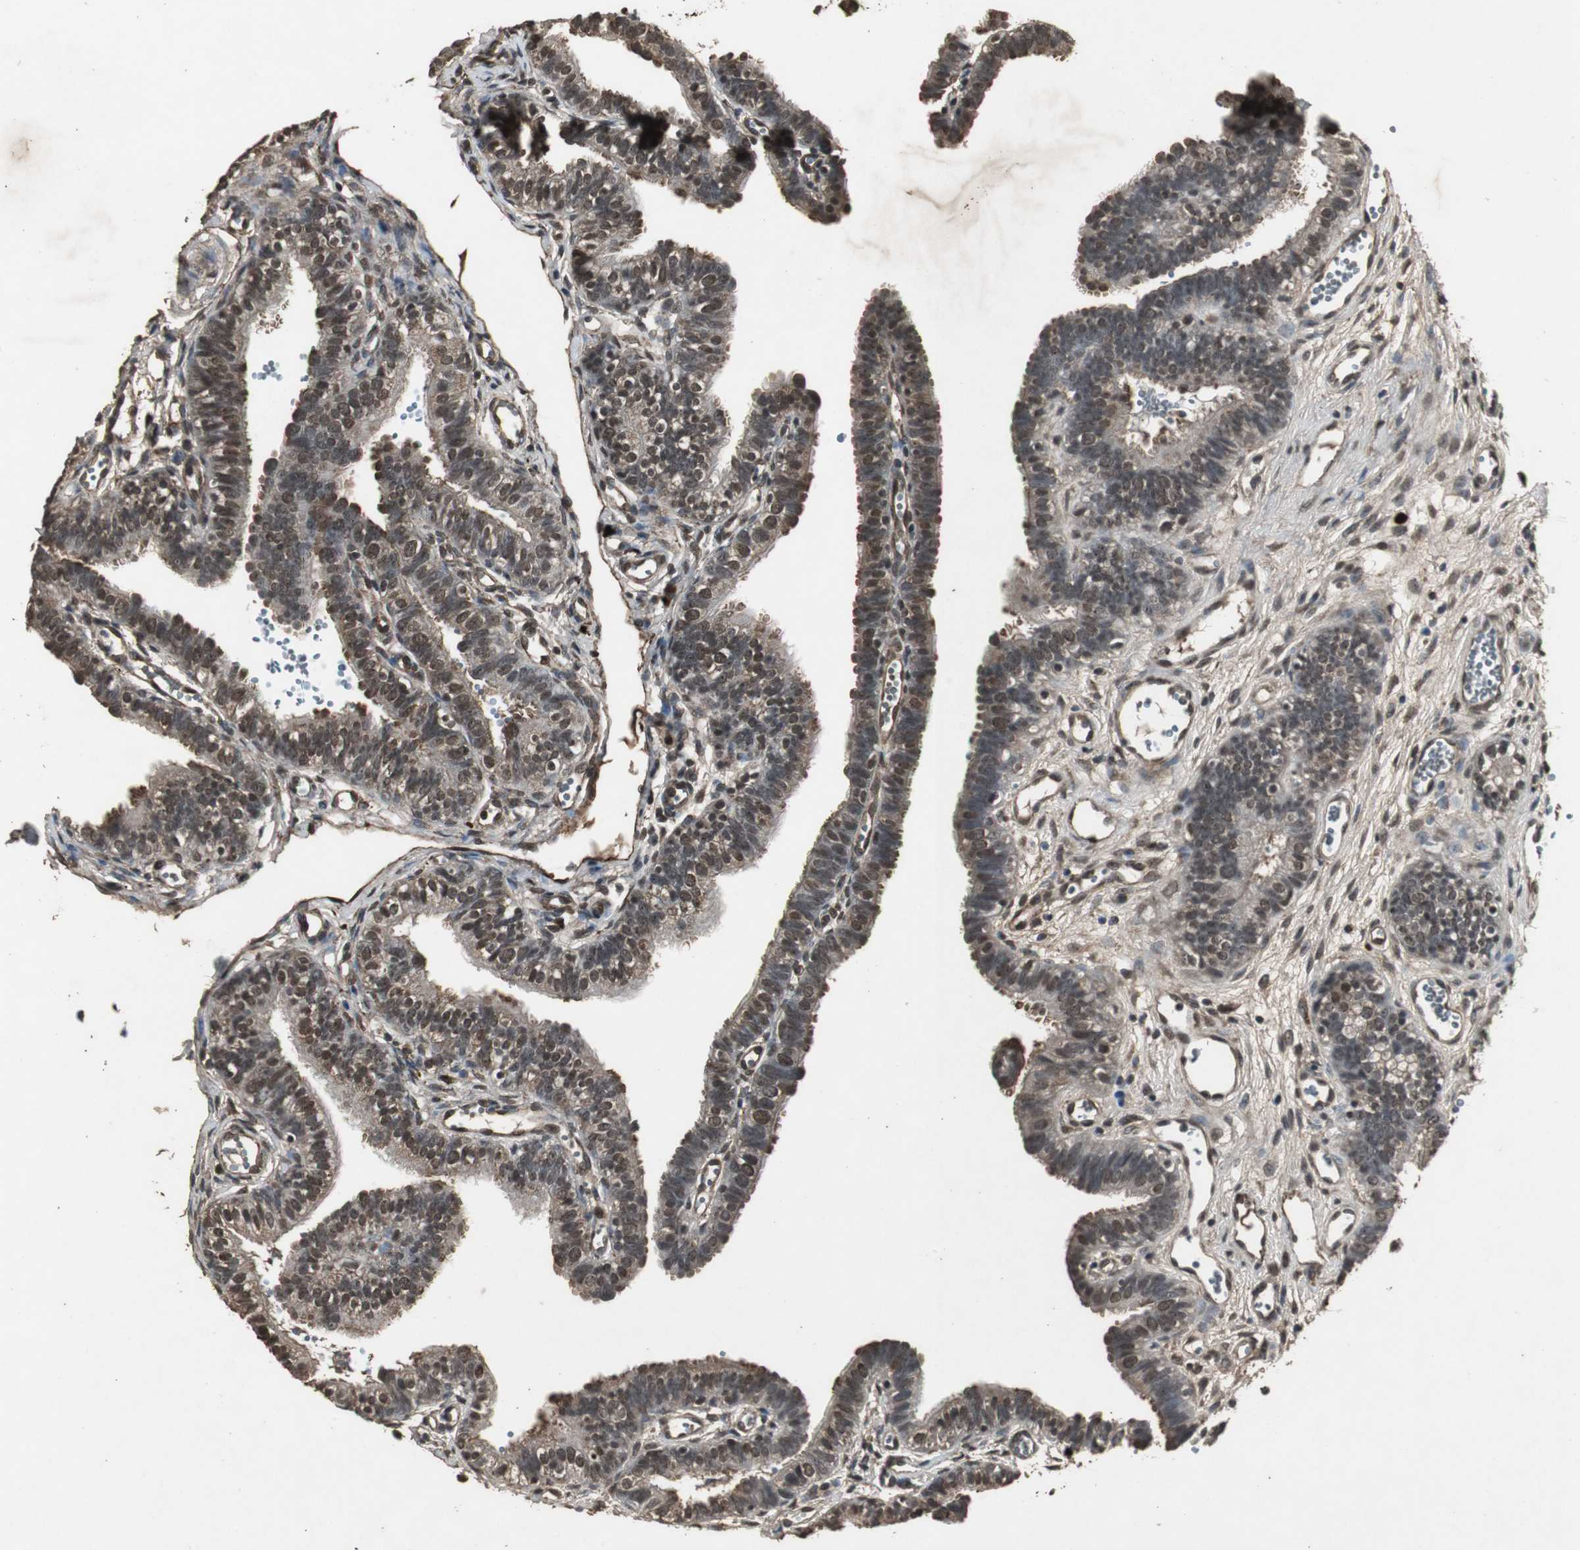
{"staining": {"intensity": "moderate", "quantity": ">75%", "location": "cytoplasmic/membranous,nuclear"}, "tissue": "fallopian tube", "cell_type": "Glandular cells", "image_type": "normal", "snomed": [{"axis": "morphology", "description": "Normal tissue, NOS"}, {"axis": "topography", "description": "Fallopian tube"}, {"axis": "topography", "description": "Placenta"}], "caption": "This micrograph exhibits IHC staining of normal human fallopian tube, with medium moderate cytoplasmic/membranous,nuclear expression in approximately >75% of glandular cells.", "gene": "EMX1", "patient": {"sex": "female", "age": 34}}